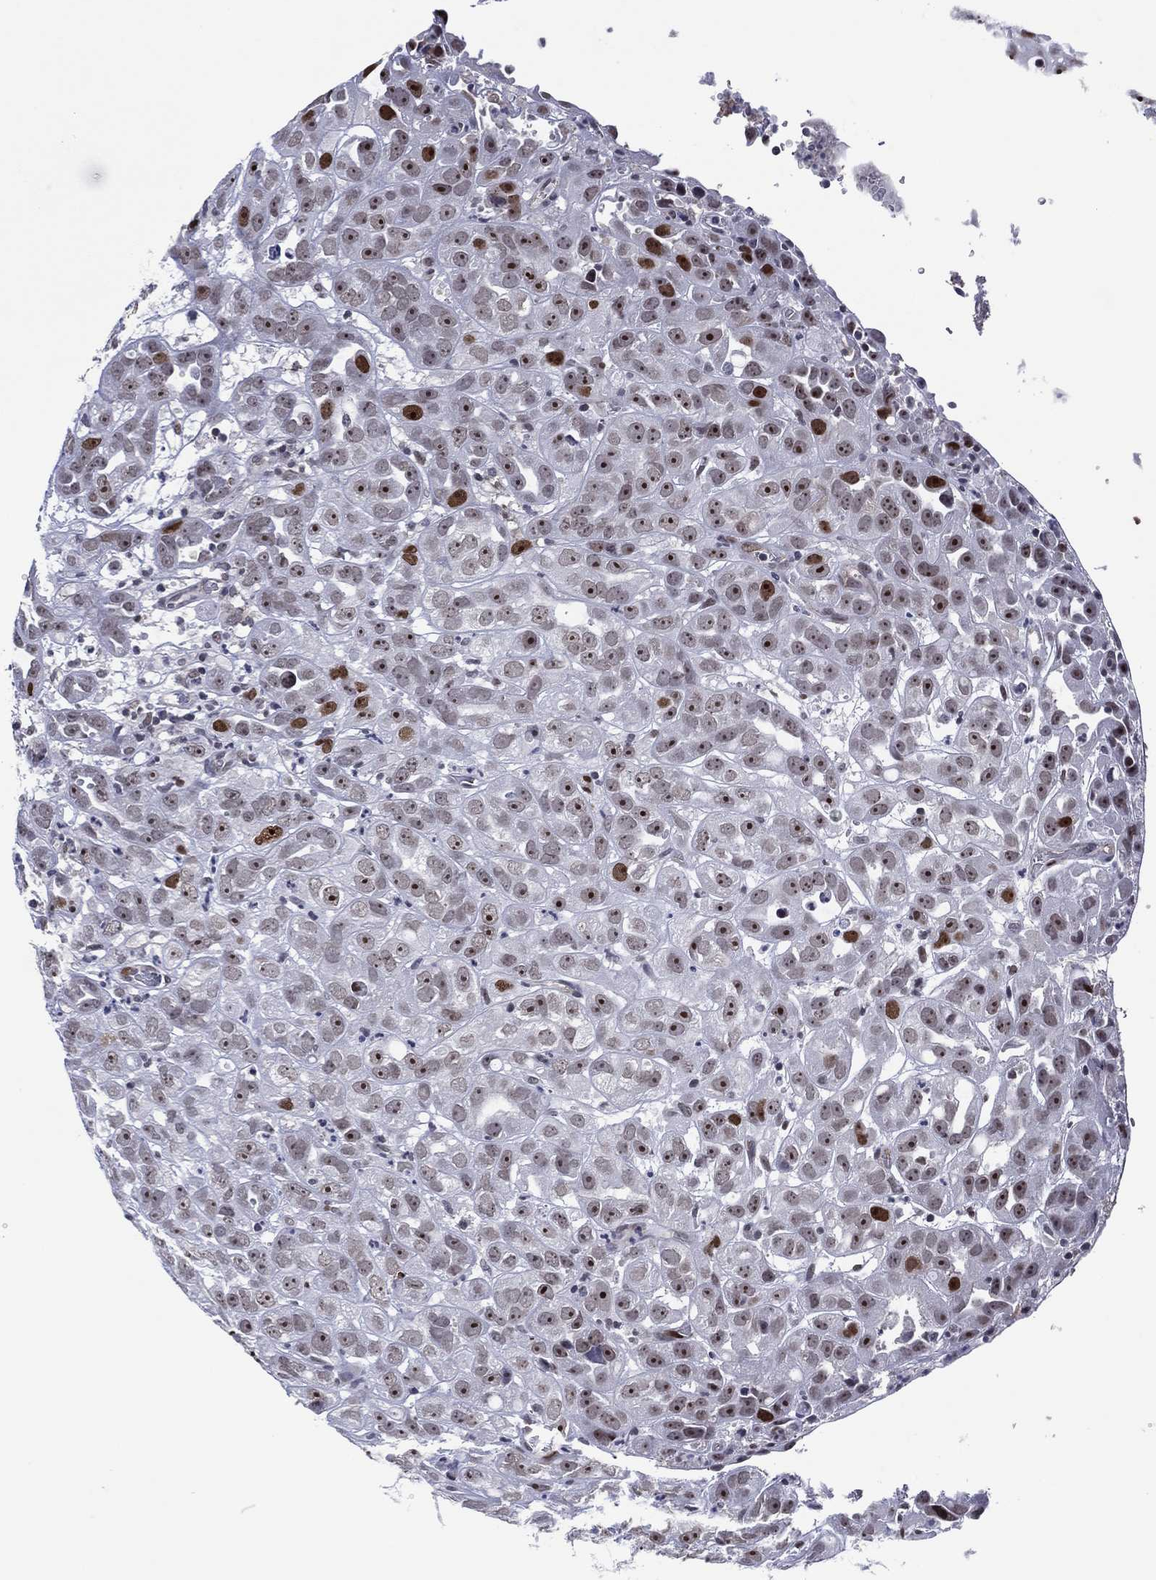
{"staining": {"intensity": "strong", "quantity": "<25%", "location": "nuclear"}, "tissue": "urothelial cancer", "cell_type": "Tumor cells", "image_type": "cancer", "snomed": [{"axis": "morphology", "description": "Urothelial carcinoma, High grade"}, {"axis": "topography", "description": "Urinary bladder"}], "caption": "Strong nuclear expression for a protein is identified in about <25% of tumor cells of urothelial cancer using immunohistochemistry.", "gene": "GATA6", "patient": {"sex": "female", "age": 41}}